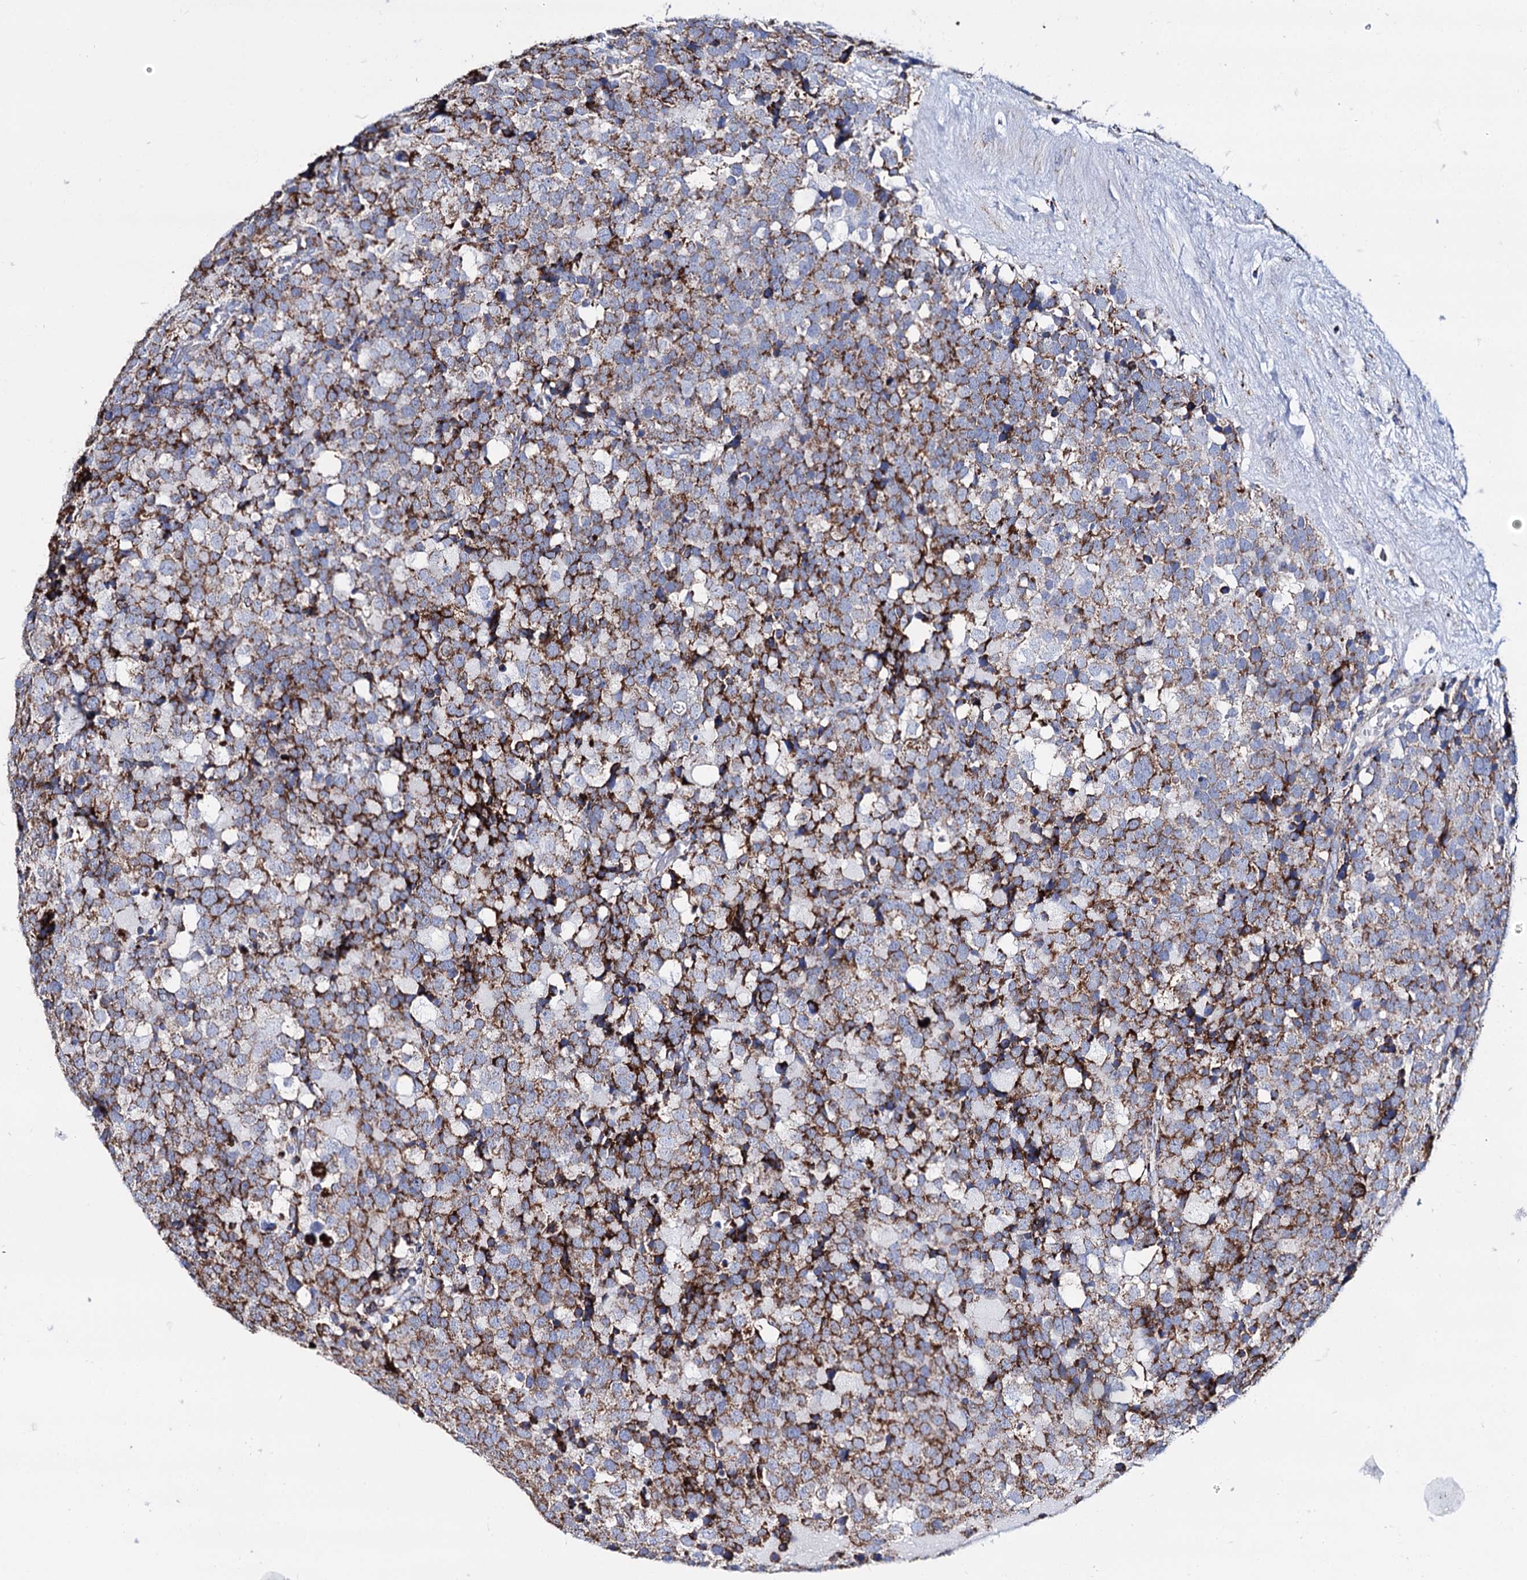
{"staining": {"intensity": "moderate", "quantity": ">75%", "location": "cytoplasmic/membranous"}, "tissue": "testis cancer", "cell_type": "Tumor cells", "image_type": "cancer", "snomed": [{"axis": "morphology", "description": "Seminoma, NOS"}, {"axis": "topography", "description": "Testis"}], "caption": "Seminoma (testis) was stained to show a protein in brown. There is medium levels of moderate cytoplasmic/membranous positivity in approximately >75% of tumor cells.", "gene": "UBASH3B", "patient": {"sex": "male", "age": 71}}